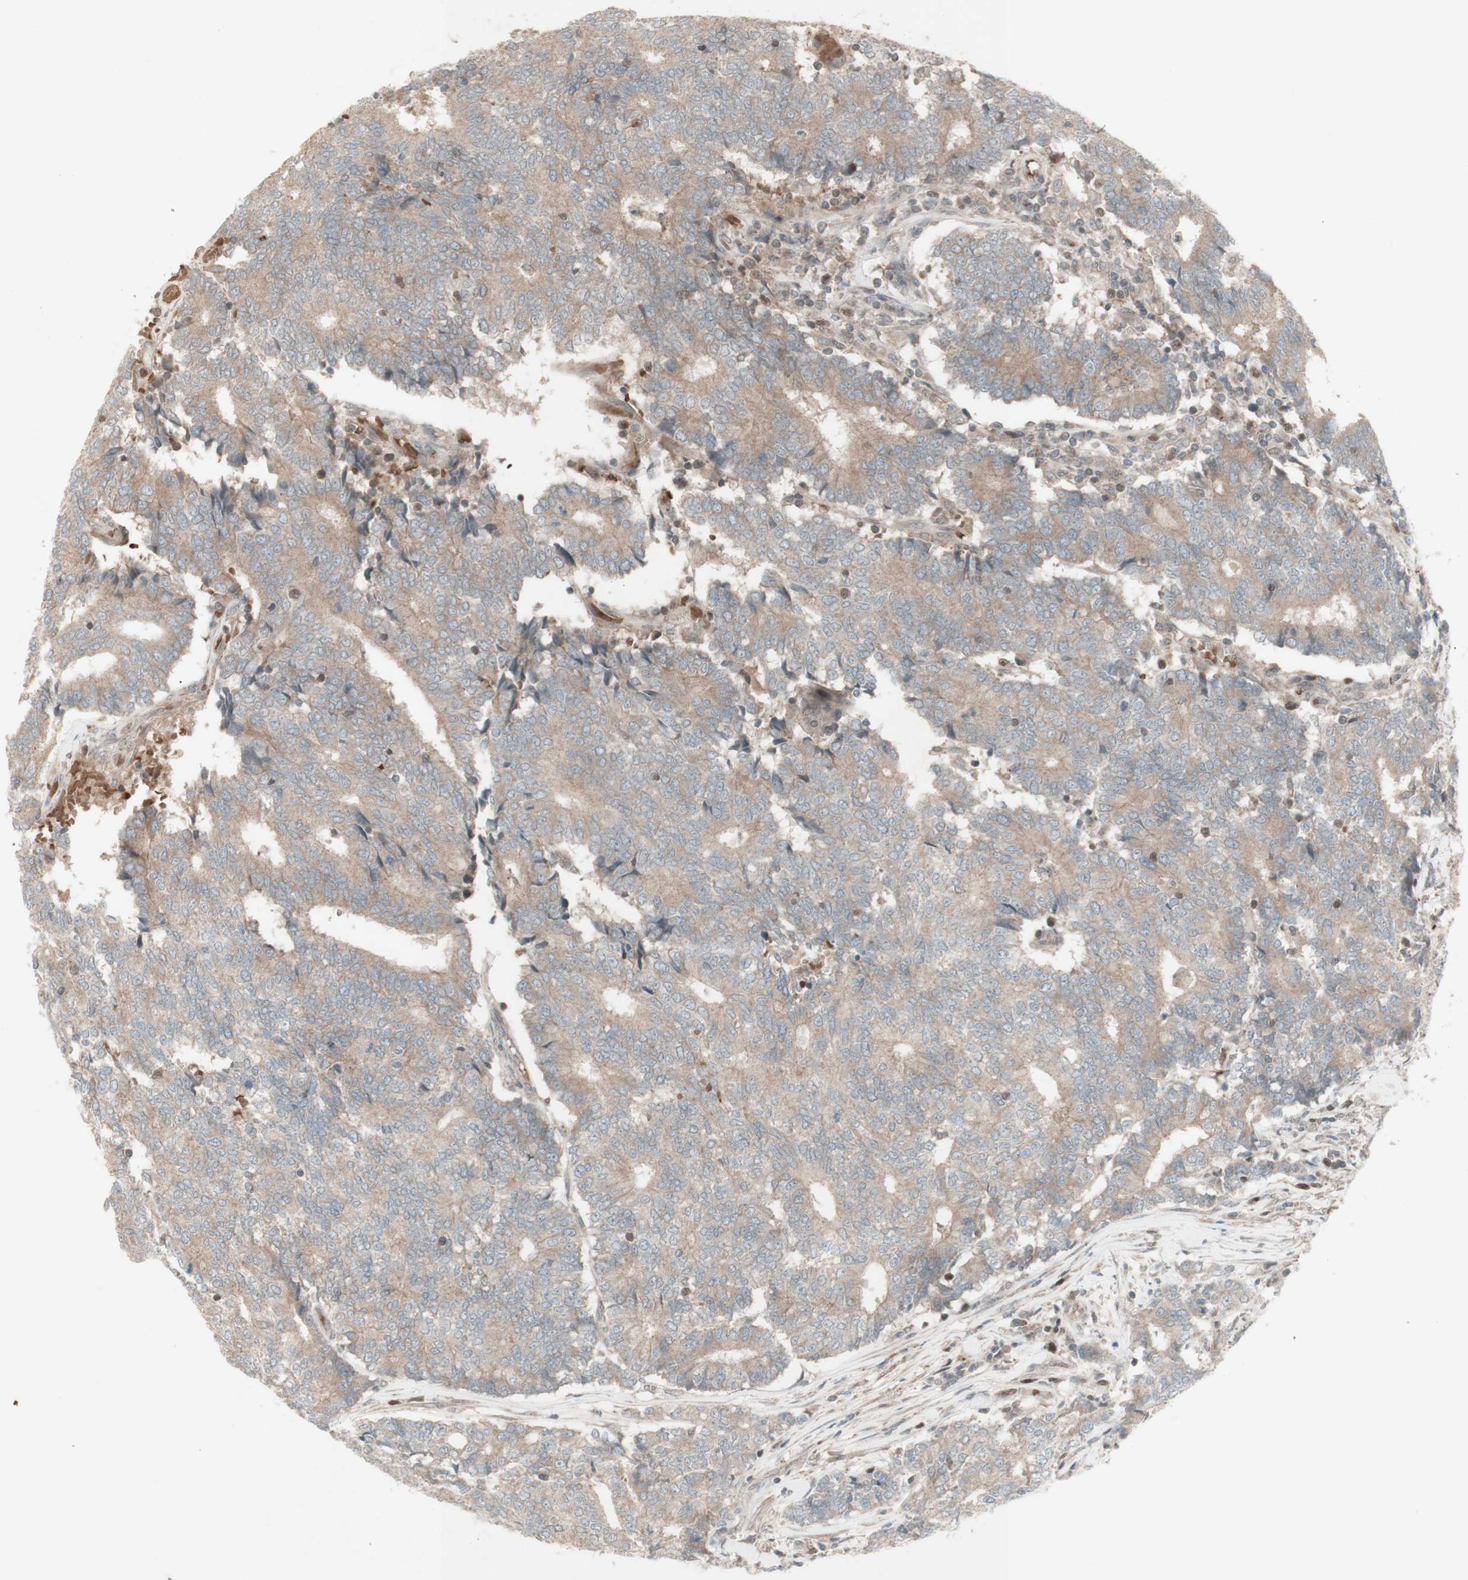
{"staining": {"intensity": "negative", "quantity": "none", "location": "none"}, "tissue": "prostate cancer", "cell_type": "Tumor cells", "image_type": "cancer", "snomed": [{"axis": "morphology", "description": "Normal tissue, NOS"}, {"axis": "morphology", "description": "Adenocarcinoma, High grade"}, {"axis": "topography", "description": "Prostate"}, {"axis": "topography", "description": "Seminal veicle"}], "caption": "Tumor cells are negative for brown protein staining in prostate cancer. (DAB immunohistochemistry (IHC) visualized using brightfield microscopy, high magnification).", "gene": "MSH6", "patient": {"sex": "male", "age": 55}}